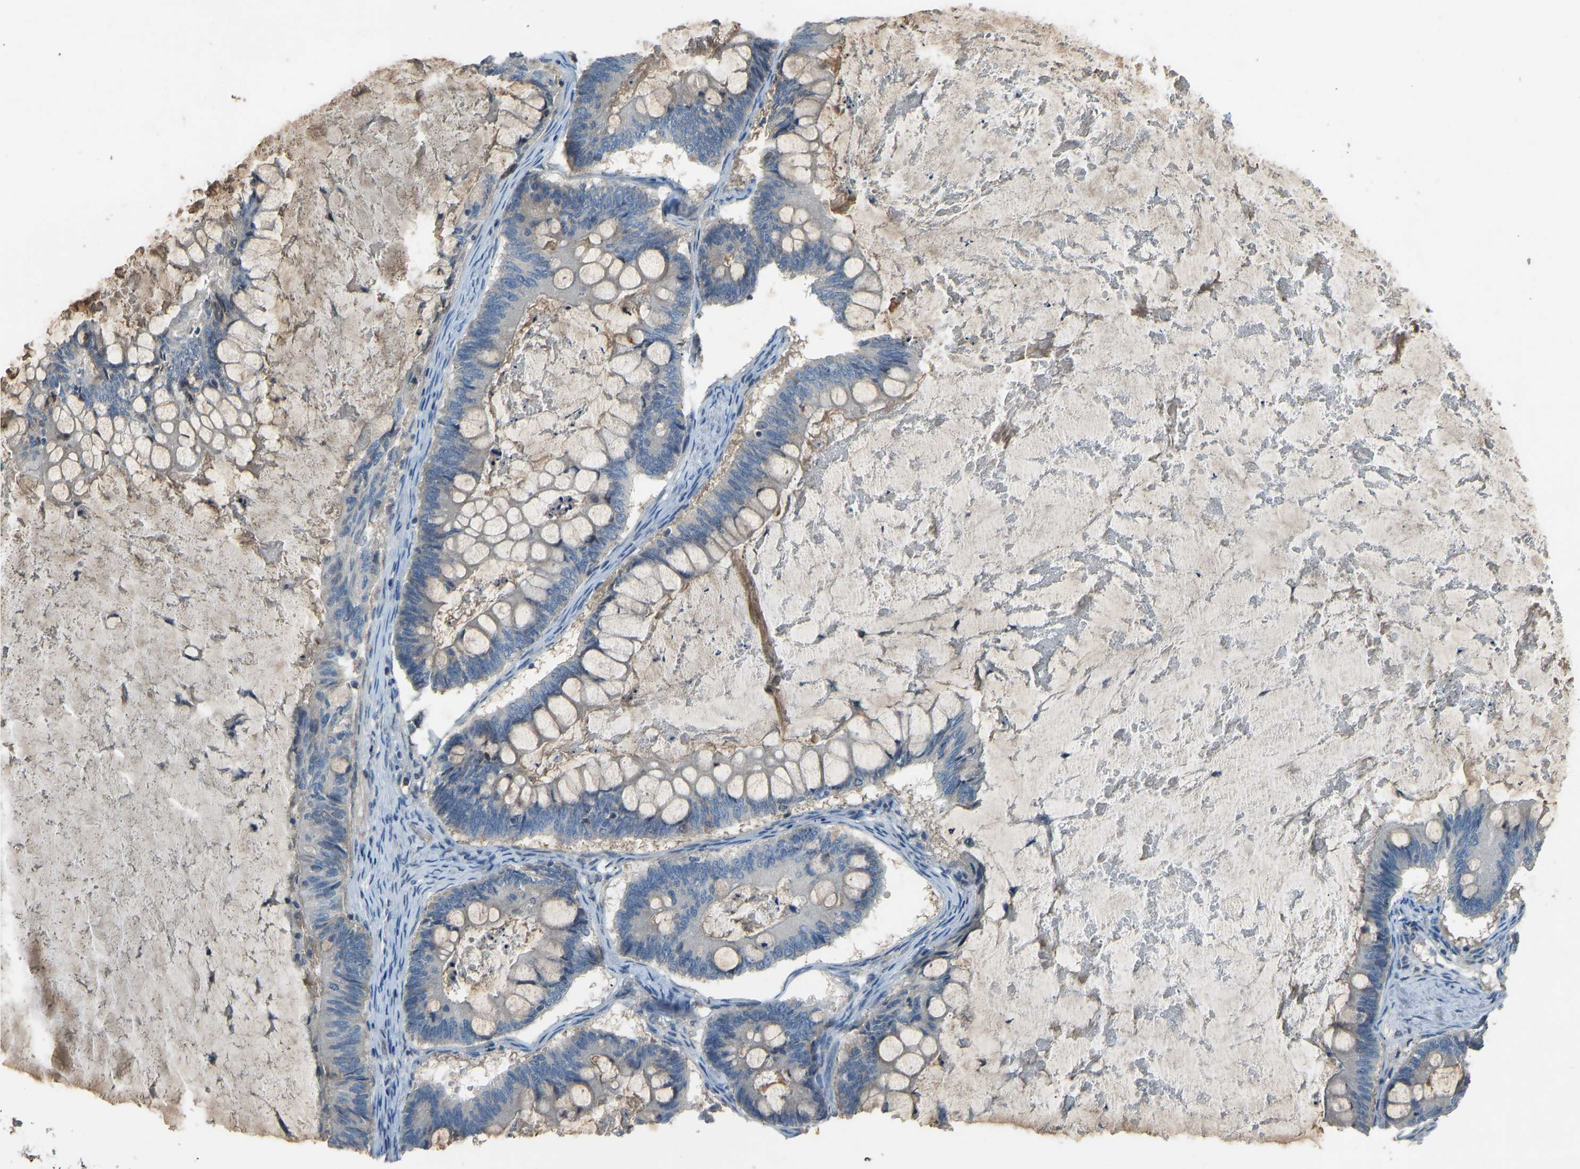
{"staining": {"intensity": "negative", "quantity": "none", "location": "none"}, "tissue": "ovarian cancer", "cell_type": "Tumor cells", "image_type": "cancer", "snomed": [{"axis": "morphology", "description": "Cystadenocarcinoma, mucinous, NOS"}, {"axis": "topography", "description": "Ovary"}], "caption": "This photomicrograph is of ovarian cancer (mucinous cystadenocarcinoma) stained with immunohistochemistry (IHC) to label a protein in brown with the nuclei are counter-stained blue. There is no expression in tumor cells.", "gene": "FBLN2", "patient": {"sex": "female", "age": 61}}